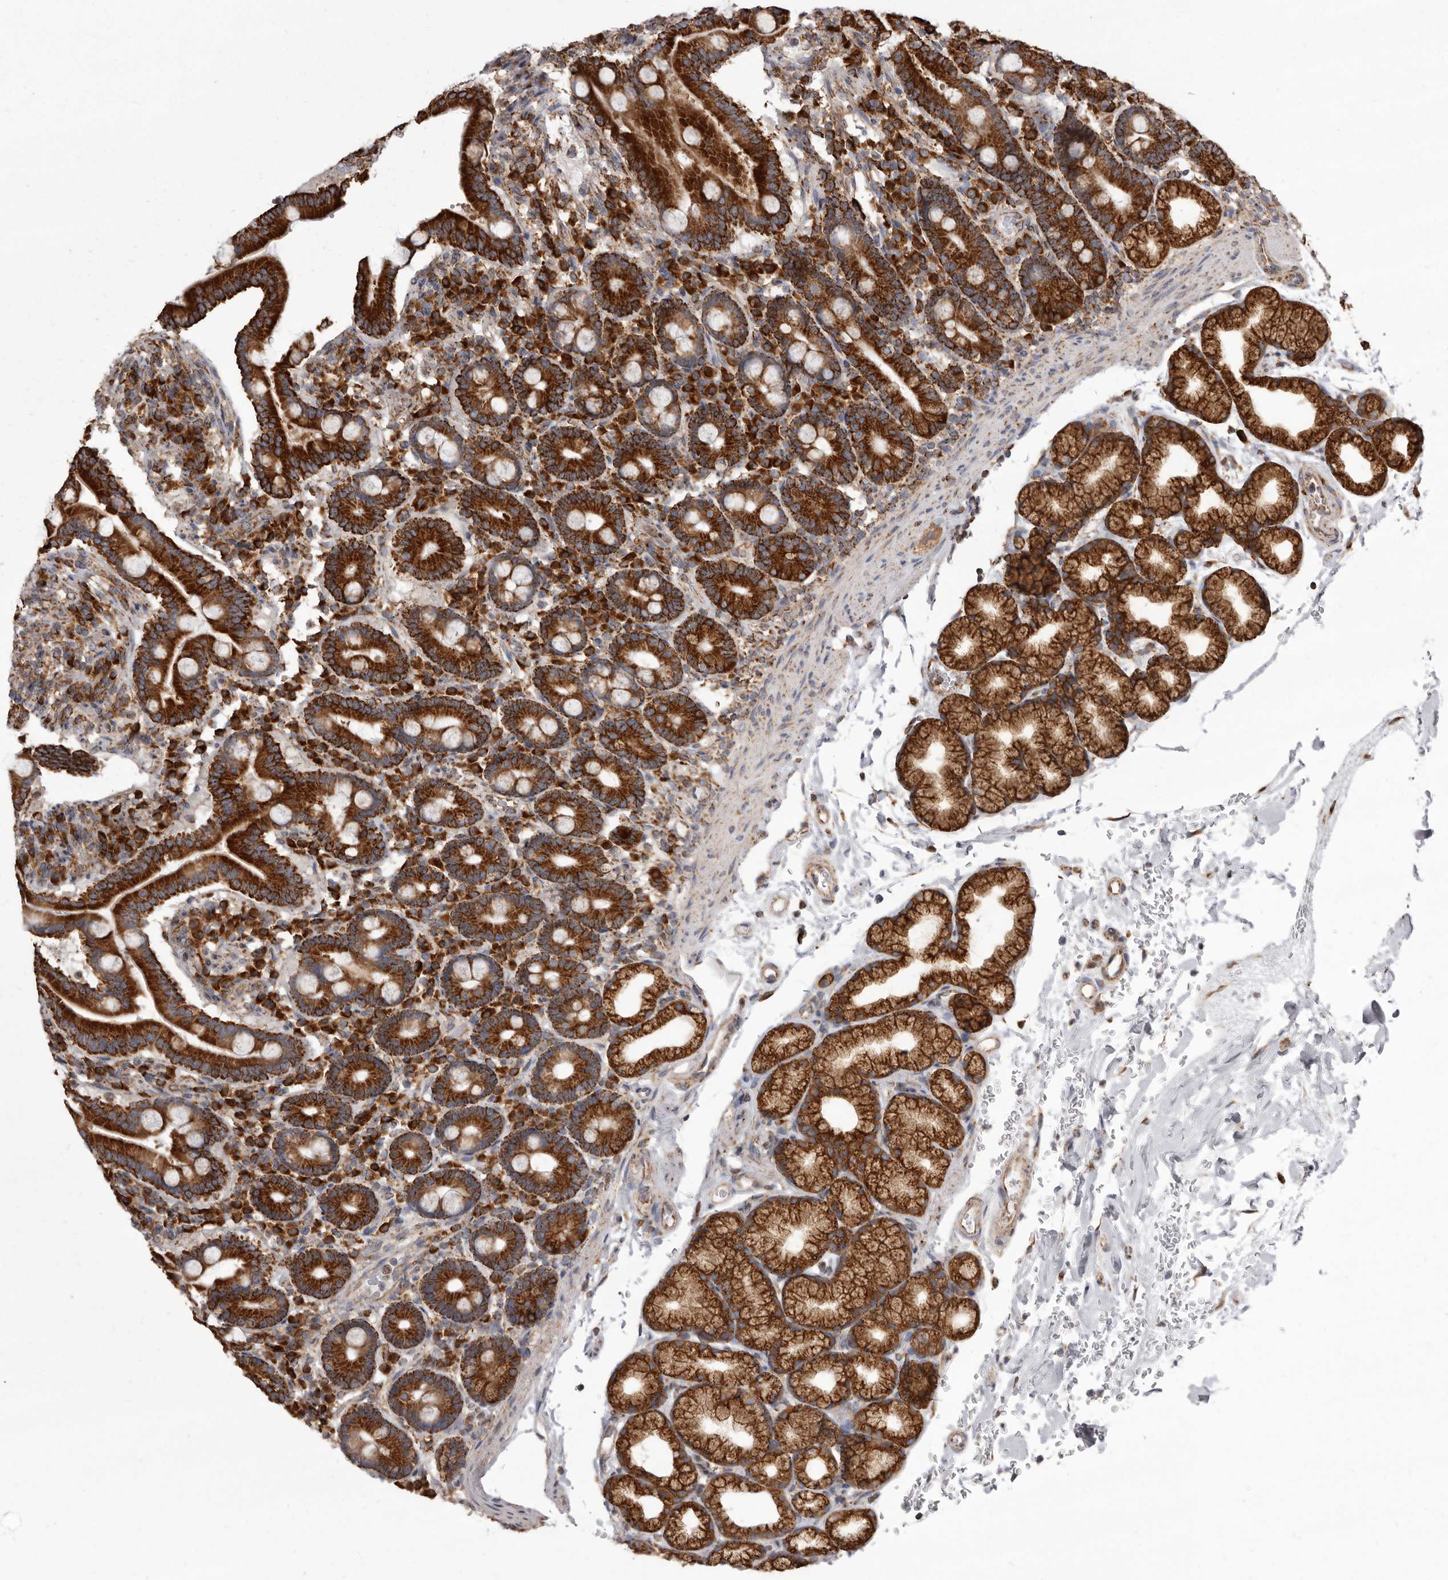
{"staining": {"intensity": "strong", "quantity": ">75%", "location": "cytoplasmic/membranous"}, "tissue": "duodenum", "cell_type": "Glandular cells", "image_type": "normal", "snomed": [{"axis": "morphology", "description": "Normal tissue, NOS"}, {"axis": "topography", "description": "Duodenum"}], "caption": "This is an image of IHC staining of normal duodenum, which shows strong expression in the cytoplasmic/membranous of glandular cells.", "gene": "CDK5RAP3", "patient": {"sex": "male", "age": 54}}